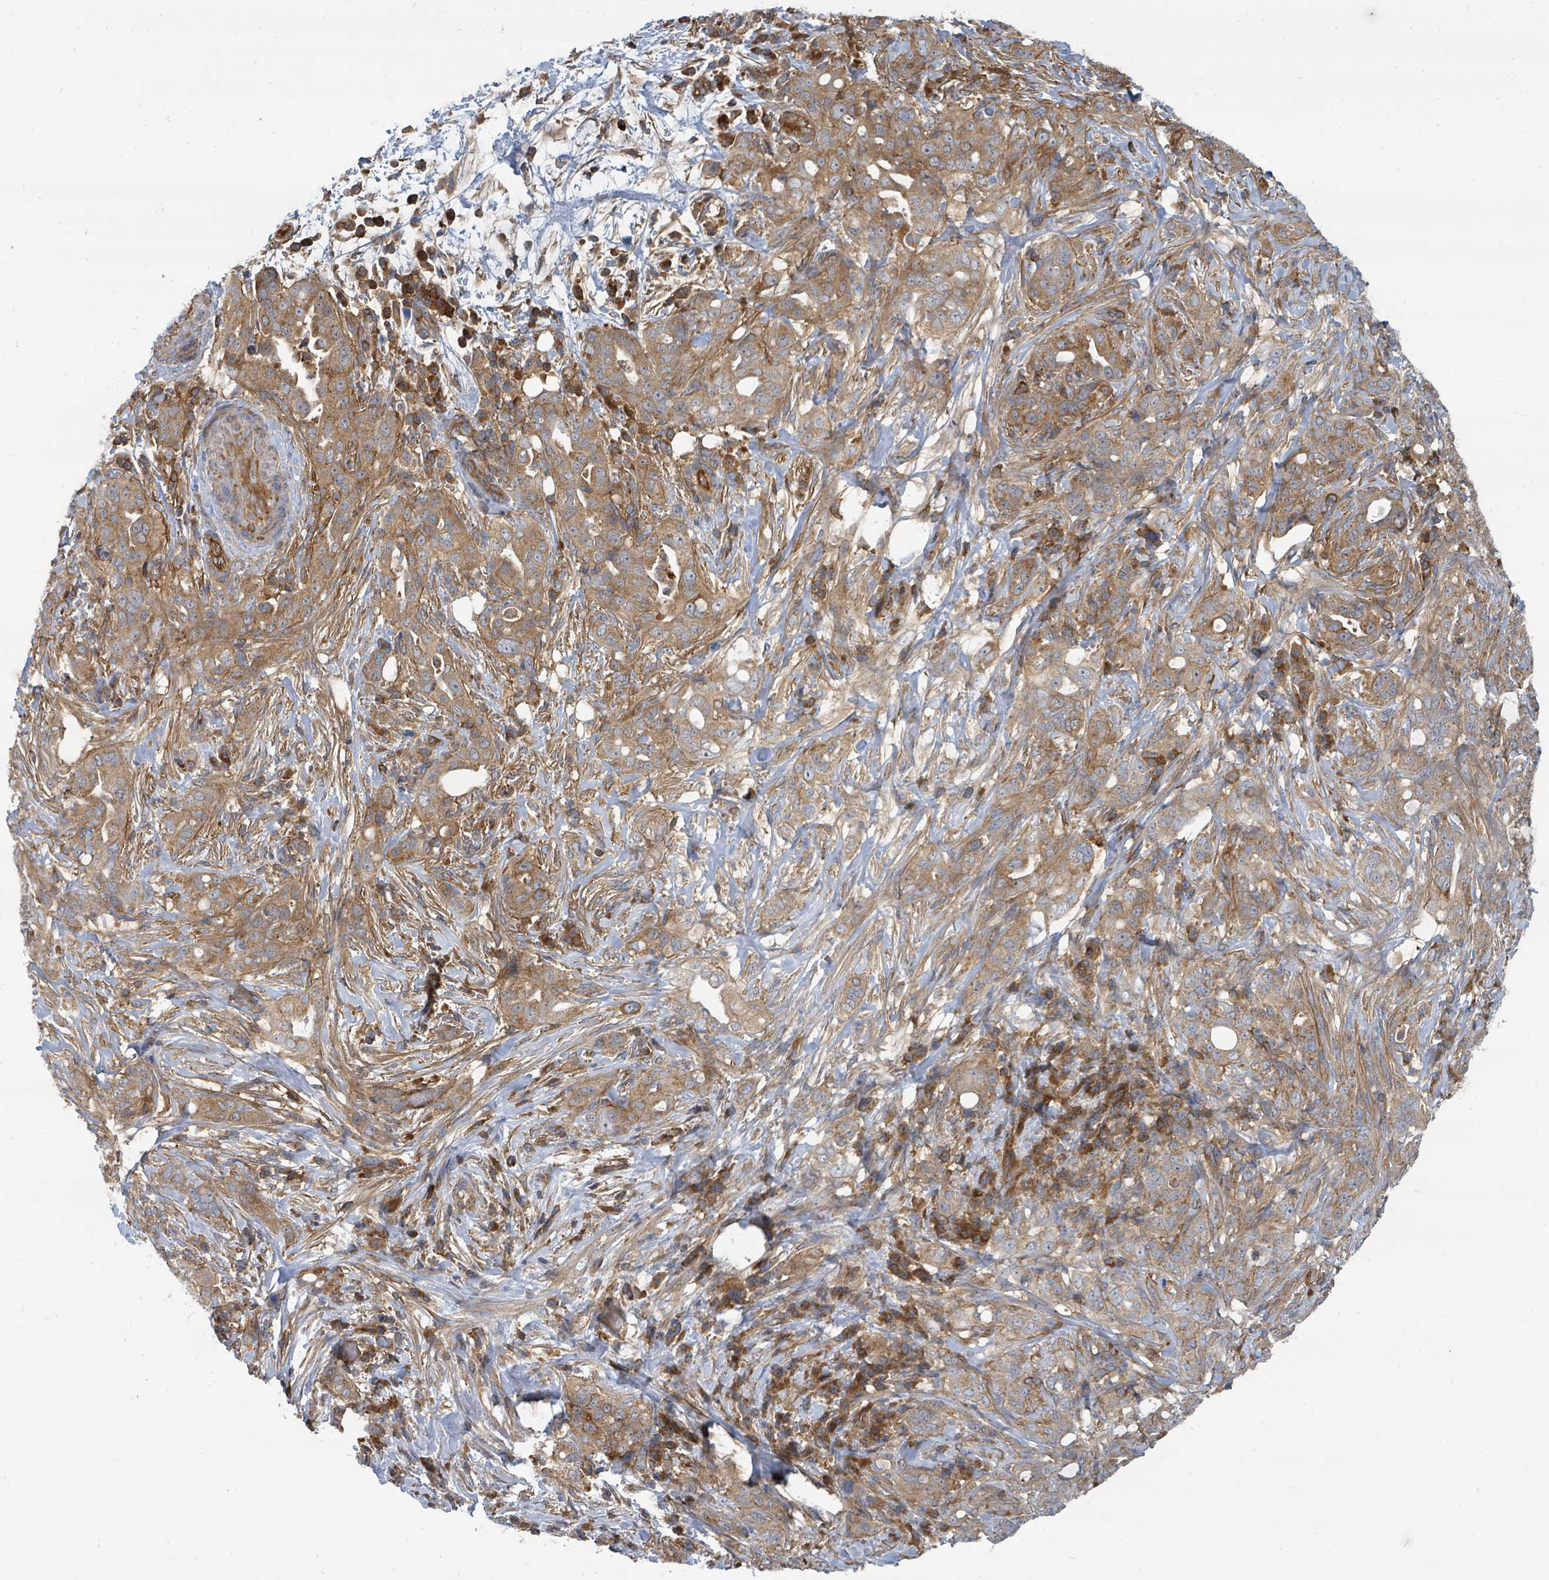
{"staining": {"intensity": "moderate", "quantity": ">75%", "location": "cytoplasmic/membranous"}, "tissue": "pancreatic cancer", "cell_type": "Tumor cells", "image_type": "cancer", "snomed": [{"axis": "morphology", "description": "Normal tissue, NOS"}, {"axis": "morphology", "description": "Adenocarcinoma, NOS"}, {"axis": "topography", "description": "Lymph node"}, {"axis": "topography", "description": "Pancreas"}], "caption": "Pancreatic adenocarcinoma tissue demonstrates moderate cytoplasmic/membranous expression in about >75% of tumor cells, visualized by immunohistochemistry.", "gene": "BOLA2B", "patient": {"sex": "female", "age": 67}}